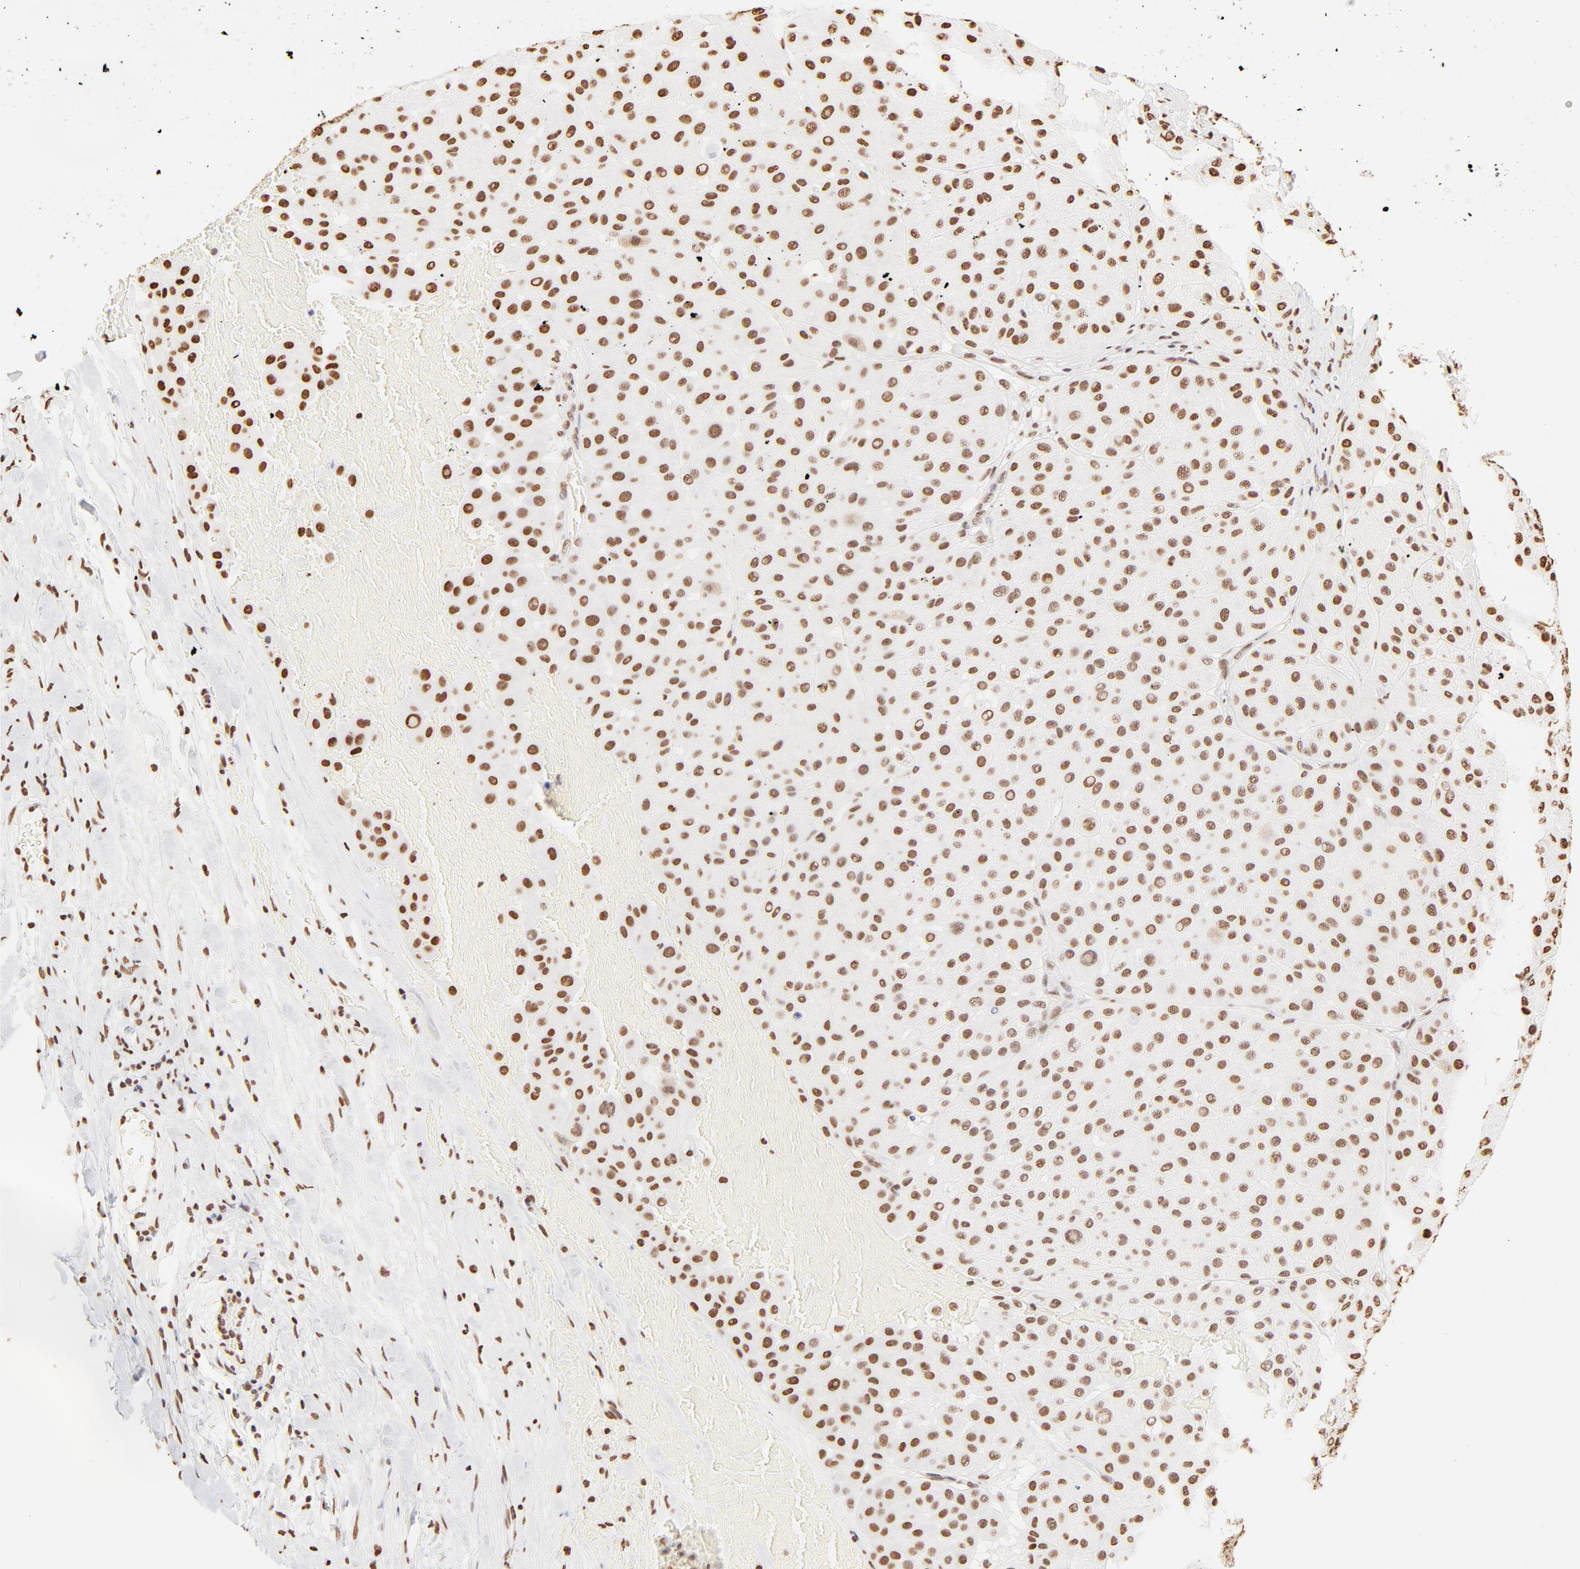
{"staining": {"intensity": "strong", "quantity": ">75%", "location": "nuclear"}, "tissue": "melanoma", "cell_type": "Tumor cells", "image_type": "cancer", "snomed": [{"axis": "morphology", "description": "Normal tissue, NOS"}, {"axis": "morphology", "description": "Malignant melanoma, Metastatic site"}, {"axis": "topography", "description": "Skin"}], "caption": "A histopathology image of human malignant melanoma (metastatic site) stained for a protein exhibits strong nuclear brown staining in tumor cells. (Stains: DAB (3,3'-diaminobenzidine) in brown, nuclei in blue, Microscopy: brightfield microscopy at high magnification).", "gene": "ZNF540", "patient": {"sex": "male", "age": 41}}